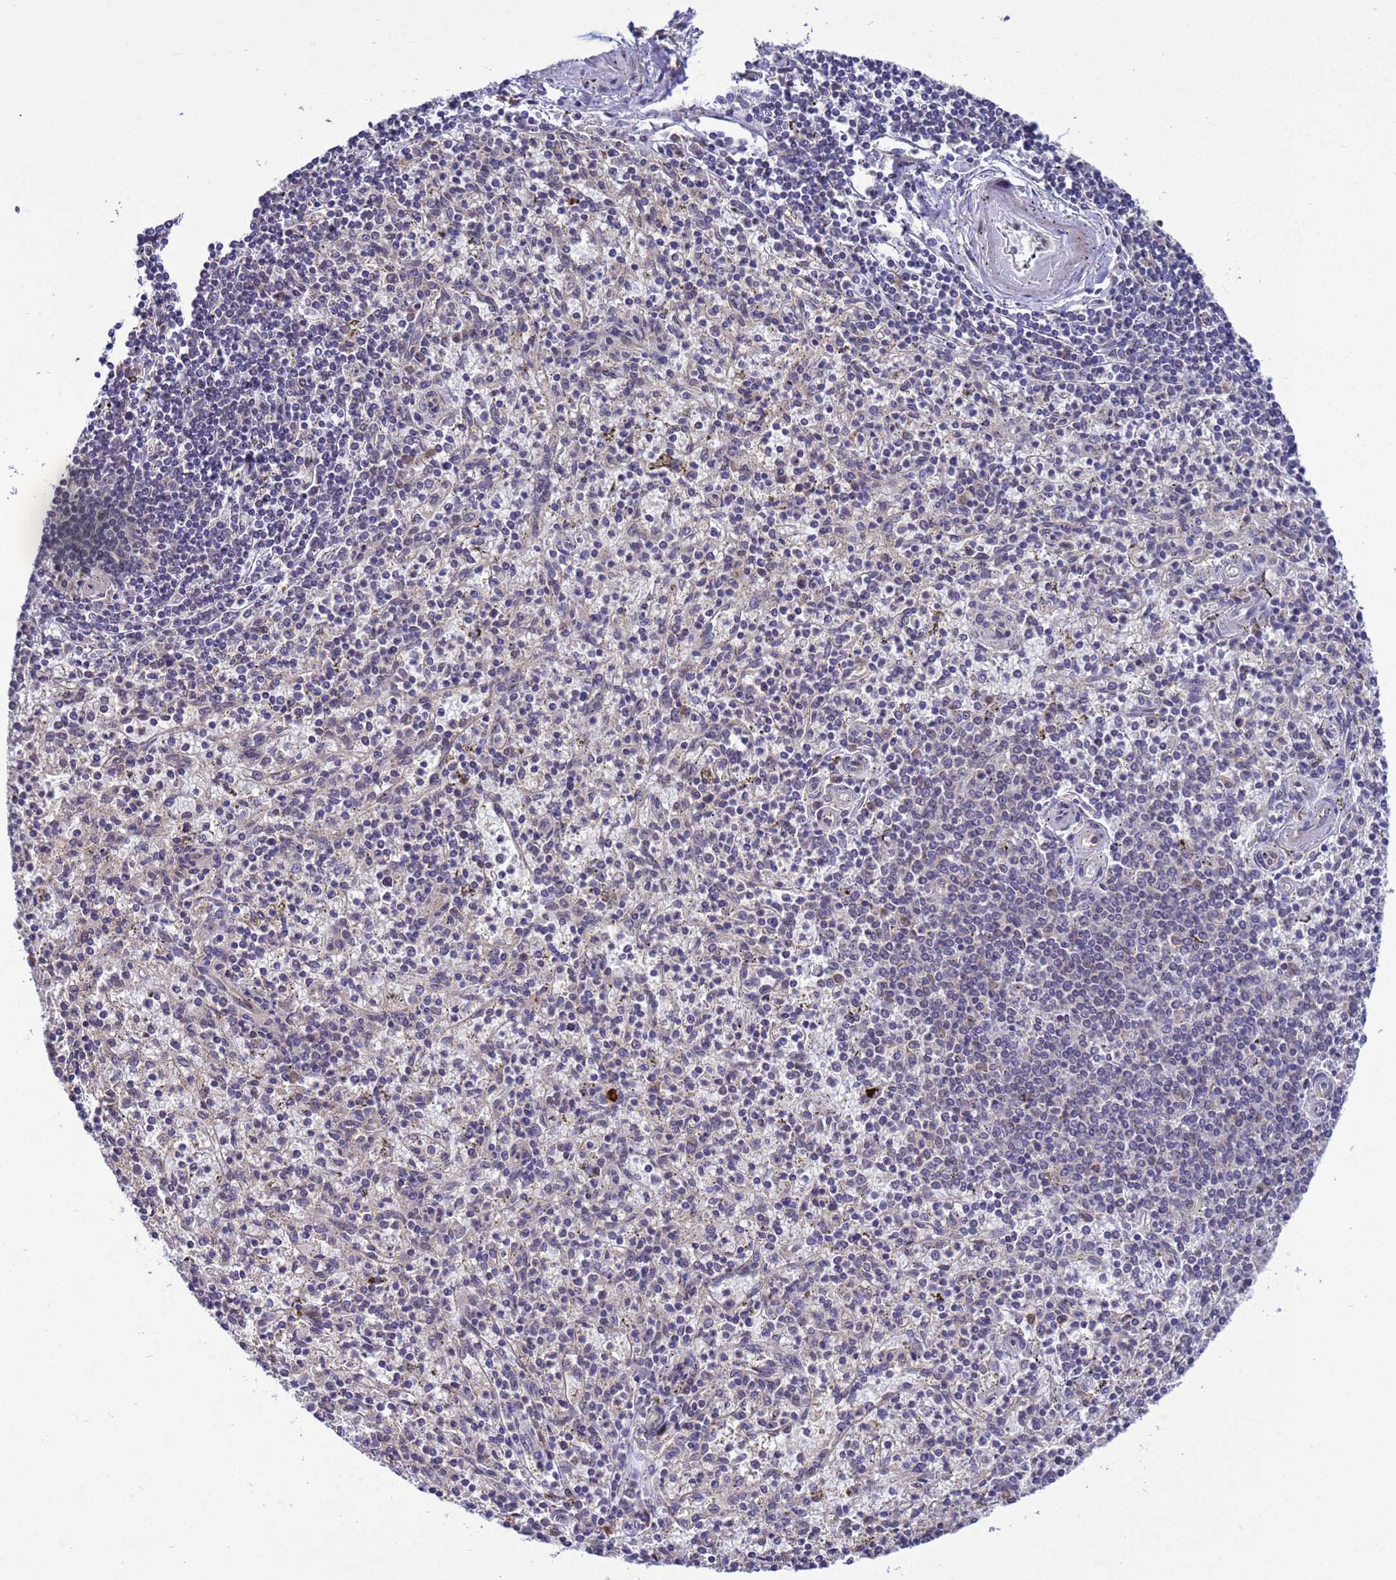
{"staining": {"intensity": "negative", "quantity": "none", "location": "none"}, "tissue": "spleen", "cell_type": "Cells in red pulp", "image_type": "normal", "snomed": [{"axis": "morphology", "description": "Normal tissue, NOS"}, {"axis": "topography", "description": "Spleen"}], "caption": "The IHC micrograph has no significant positivity in cells in red pulp of spleen.", "gene": "ZFP69B", "patient": {"sex": "male", "age": 72}}